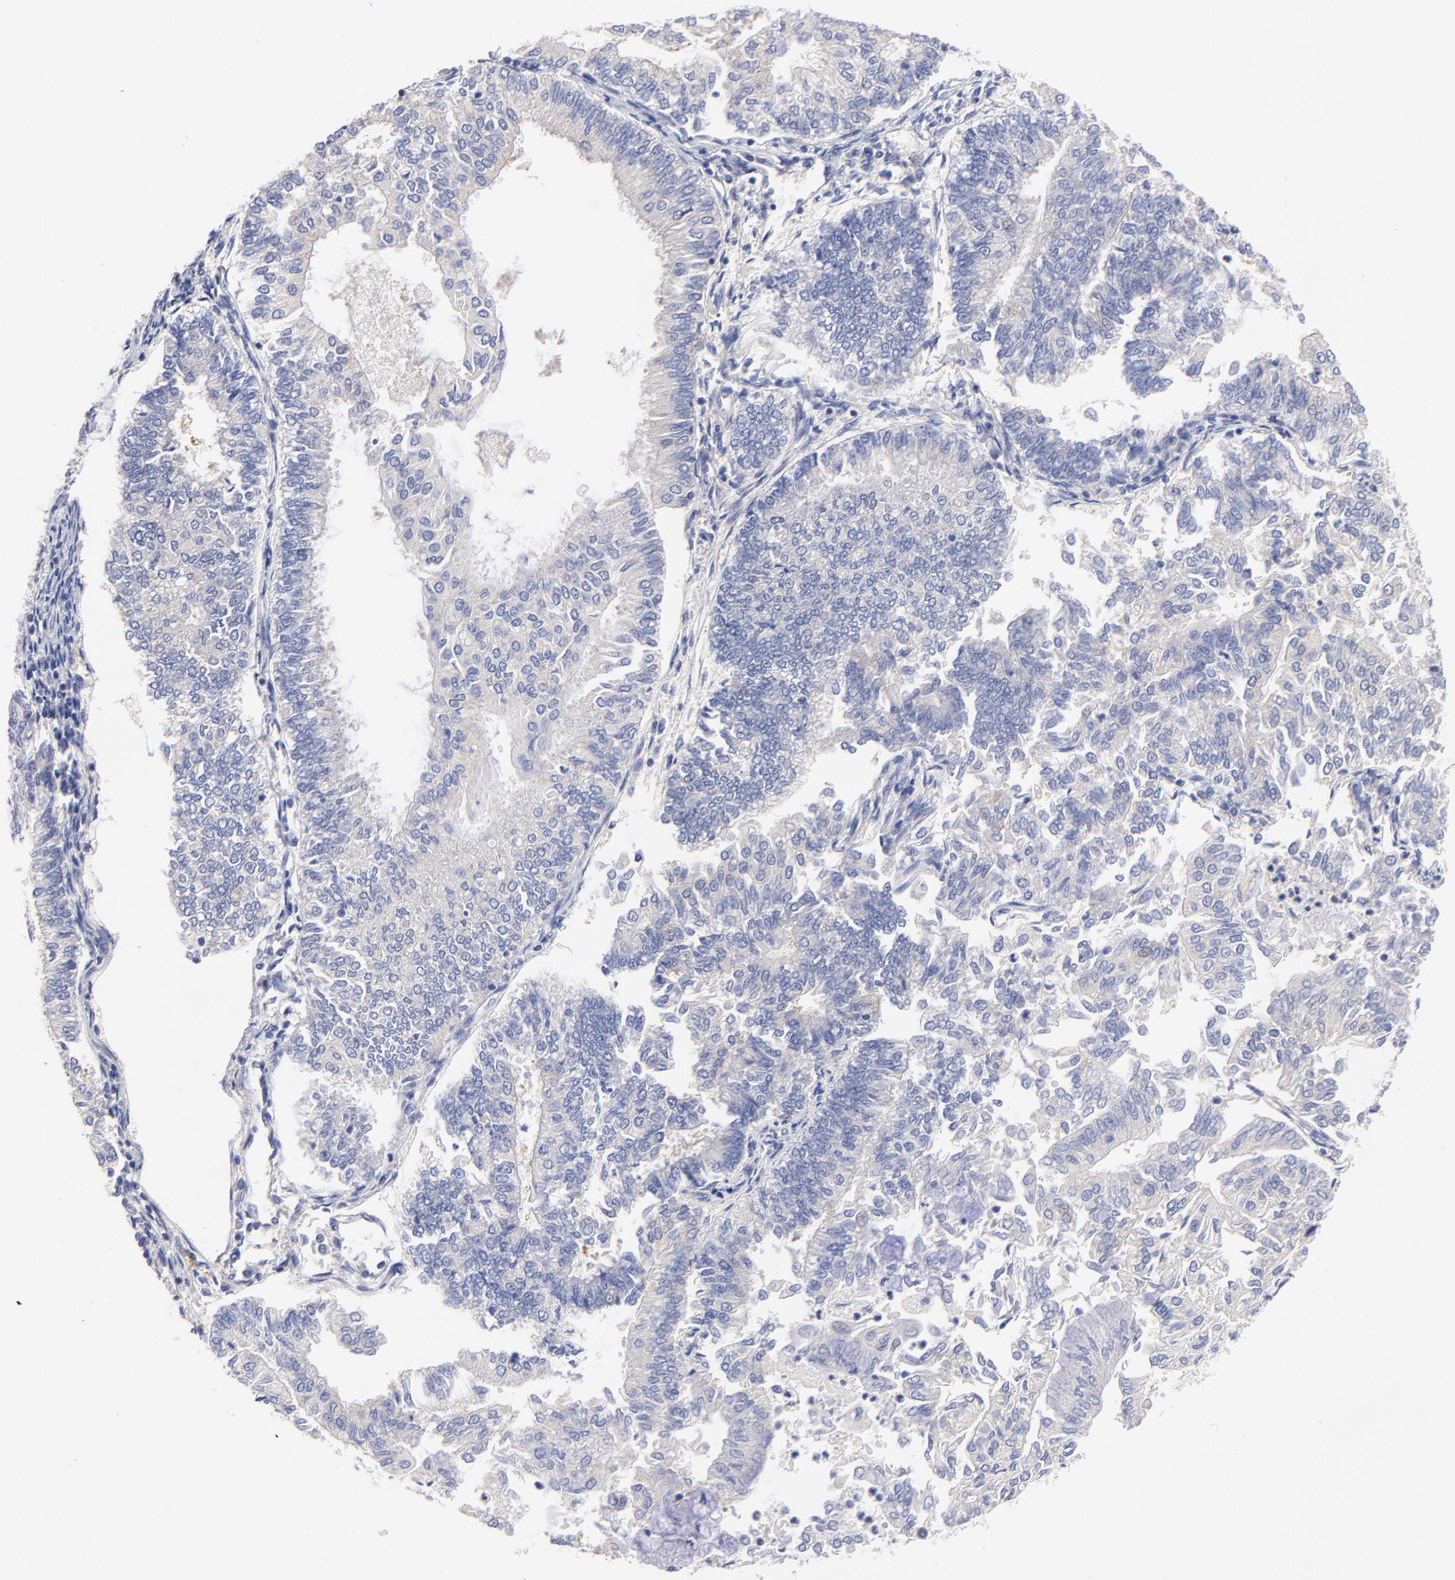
{"staining": {"intensity": "negative", "quantity": "none", "location": "none"}, "tissue": "endometrial cancer", "cell_type": "Tumor cells", "image_type": "cancer", "snomed": [{"axis": "morphology", "description": "Adenocarcinoma, NOS"}, {"axis": "topography", "description": "Endometrium"}], "caption": "Photomicrograph shows no protein expression in tumor cells of adenocarcinoma (endometrial) tissue. (Stains: DAB (3,3'-diaminobenzidine) IHC with hematoxylin counter stain, Microscopy: brightfield microscopy at high magnification).", "gene": "HS3ST1", "patient": {"sex": "female", "age": 59}}